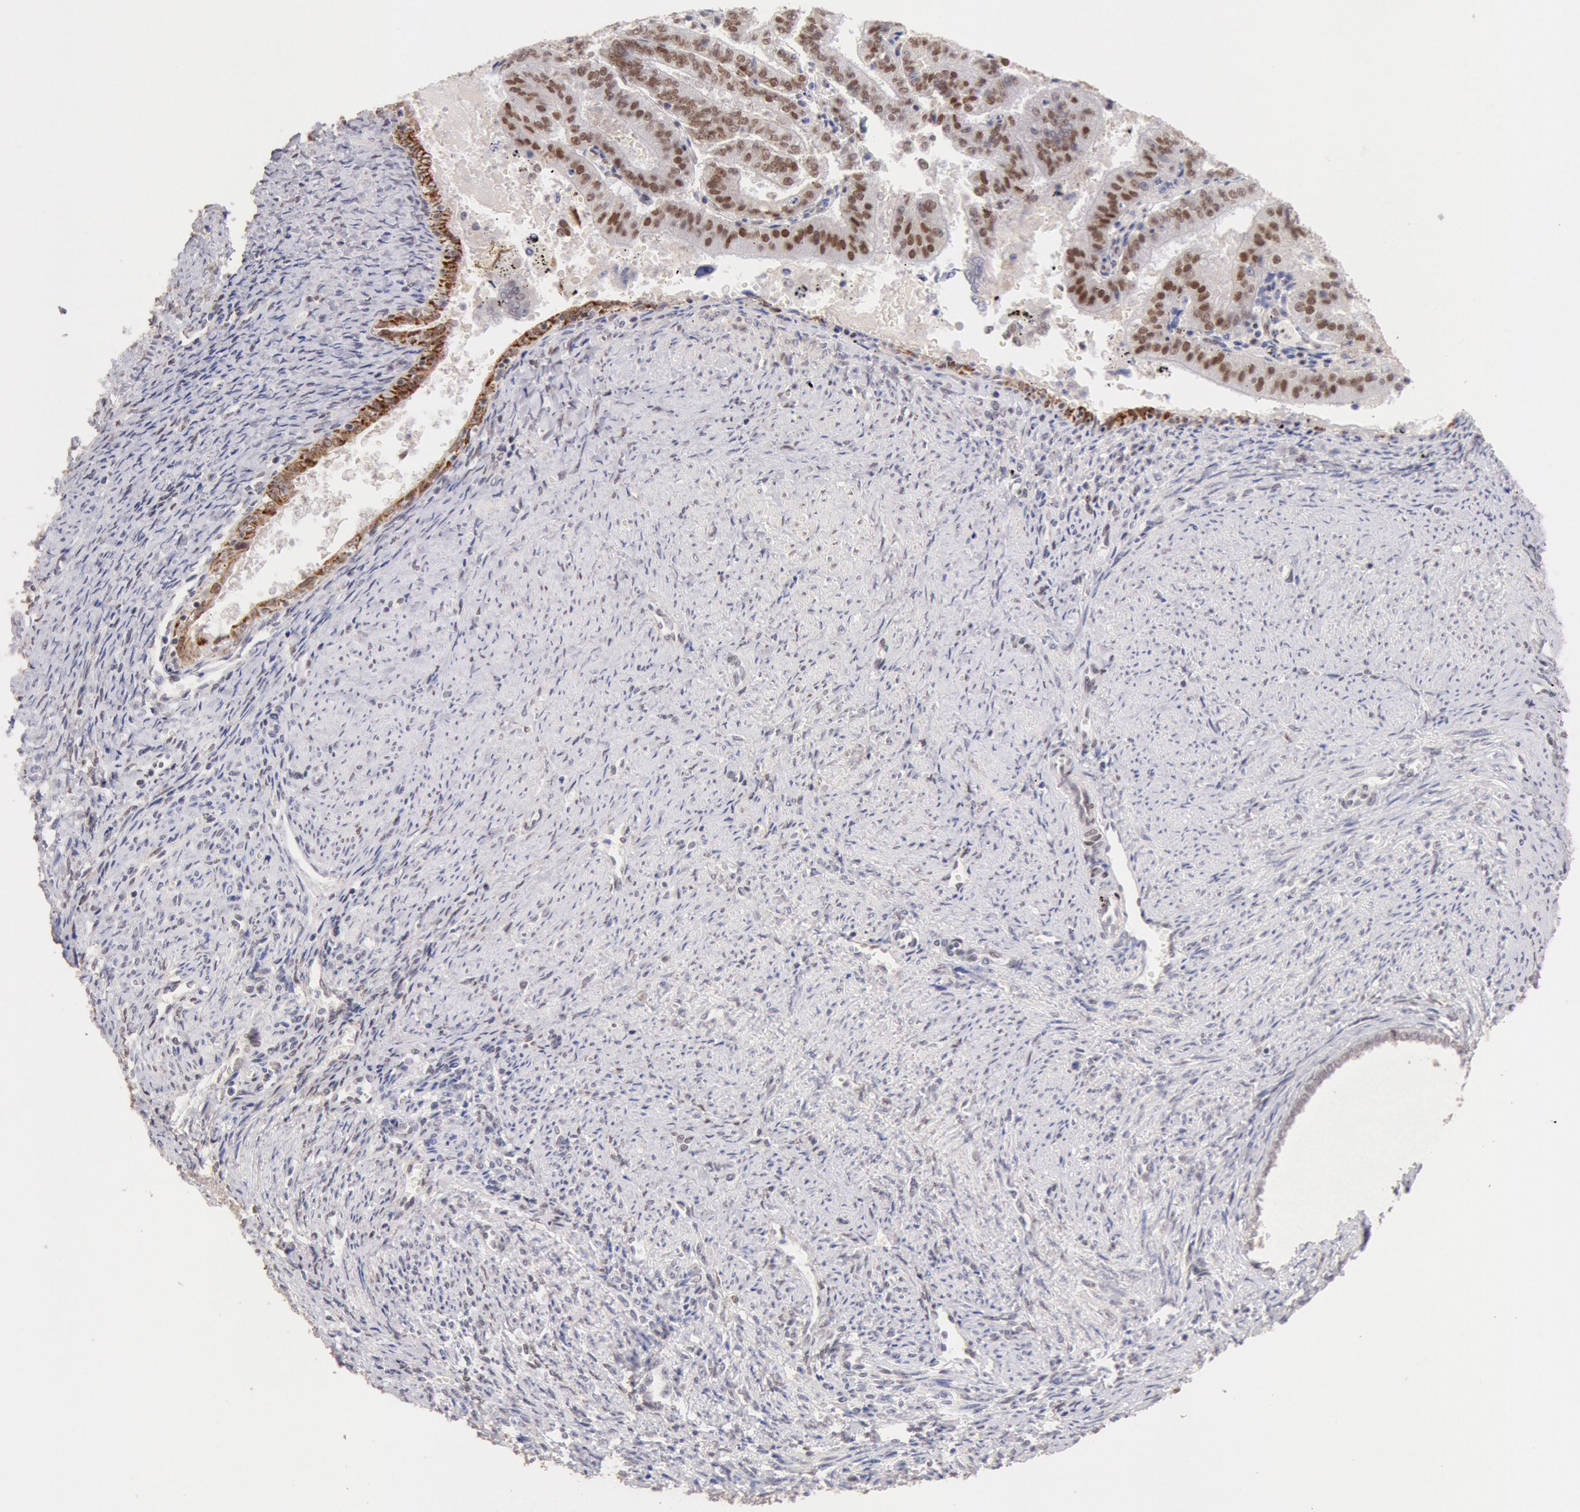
{"staining": {"intensity": "moderate", "quantity": "25%-75%", "location": "nuclear"}, "tissue": "endometrial cancer", "cell_type": "Tumor cells", "image_type": "cancer", "snomed": [{"axis": "morphology", "description": "Adenocarcinoma, NOS"}, {"axis": "topography", "description": "Endometrium"}], "caption": "Immunohistochemistry image of human endometrial cancer stained for a protein (brown), which displays medium levels of moderate nuclear staining in approximately 25%-75% of tumor cells.", "gene": "CDKN2B", "patient": {"sex": "female", "age": 66}}